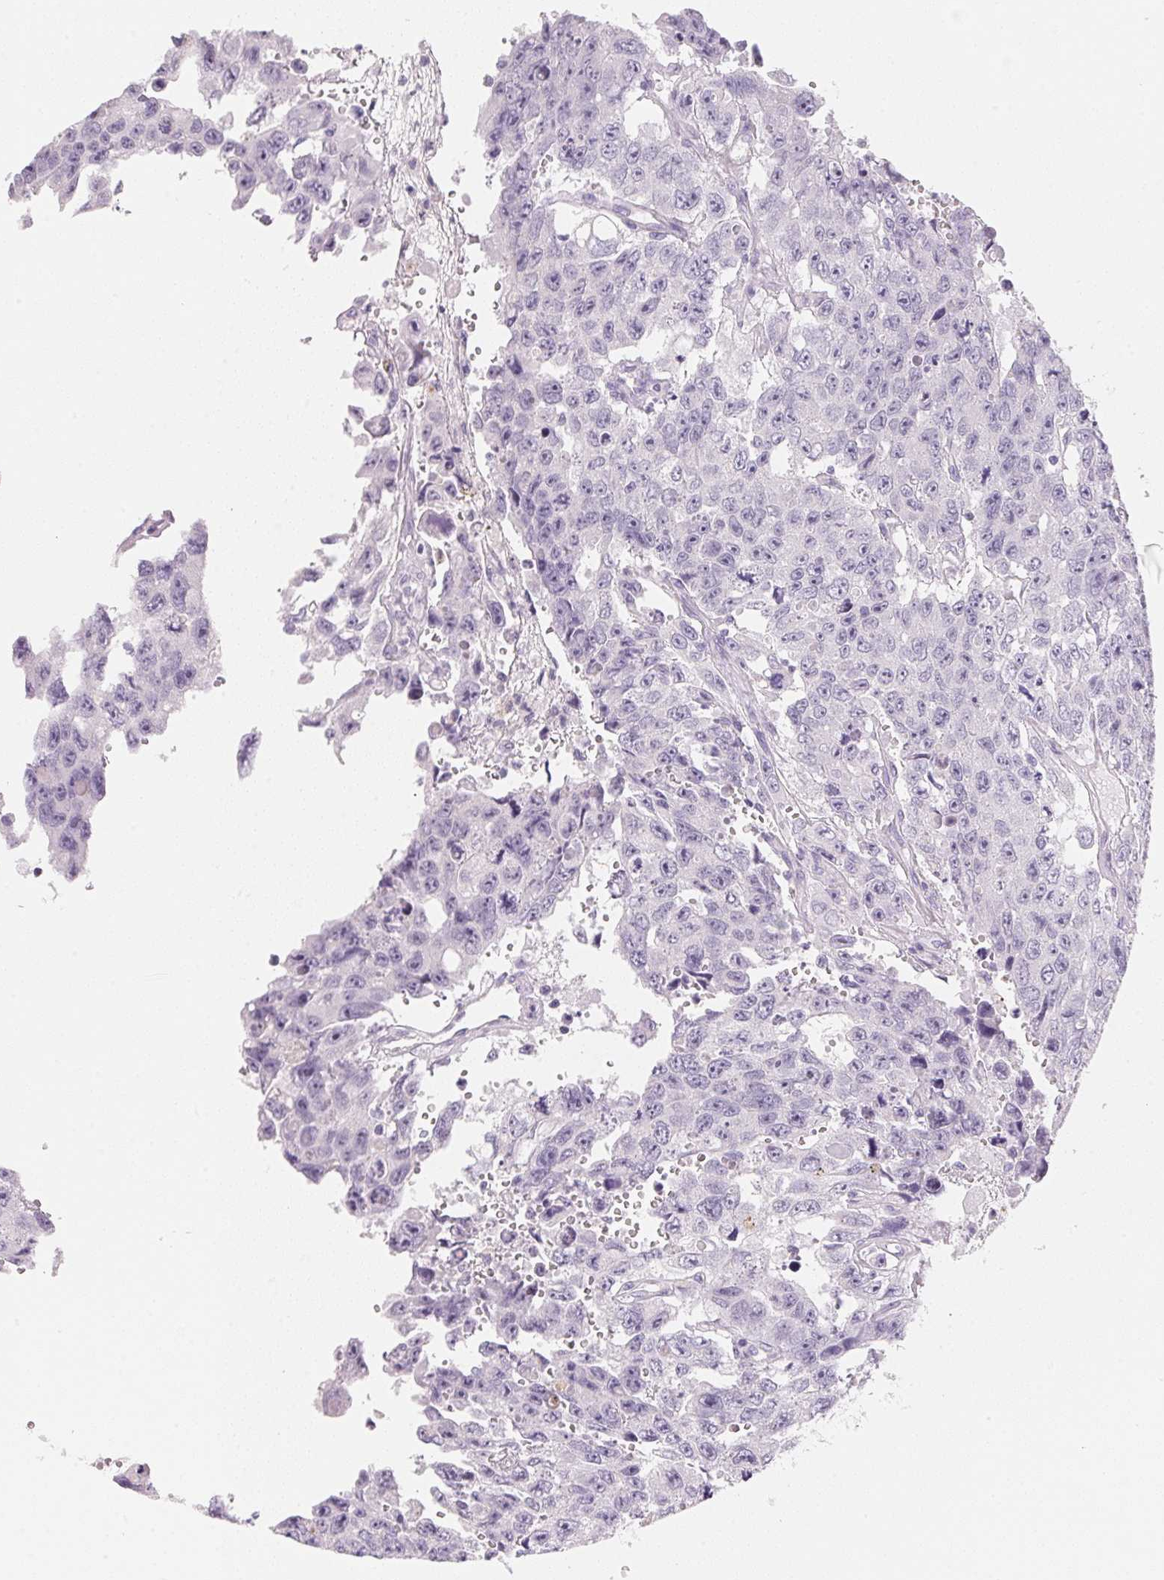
{"staining": {"intensity": "negative", "quantity": "none", "location": "none"}, "tissue": "testis cancer", "cell_type": "Tumor cells", "image_type": "cancer", "snomed": [{"axis": "morphology", "description": "Seminoma, NOS"}, {"axis": "topography", "description": "Testis"}], "caption": "IHC photomicrograph of testis cancer stained for a protein (brown), which shows no expression in tumor cells.", "gene": "ACP3", "patient": {"sex": "male", "age": 26}}